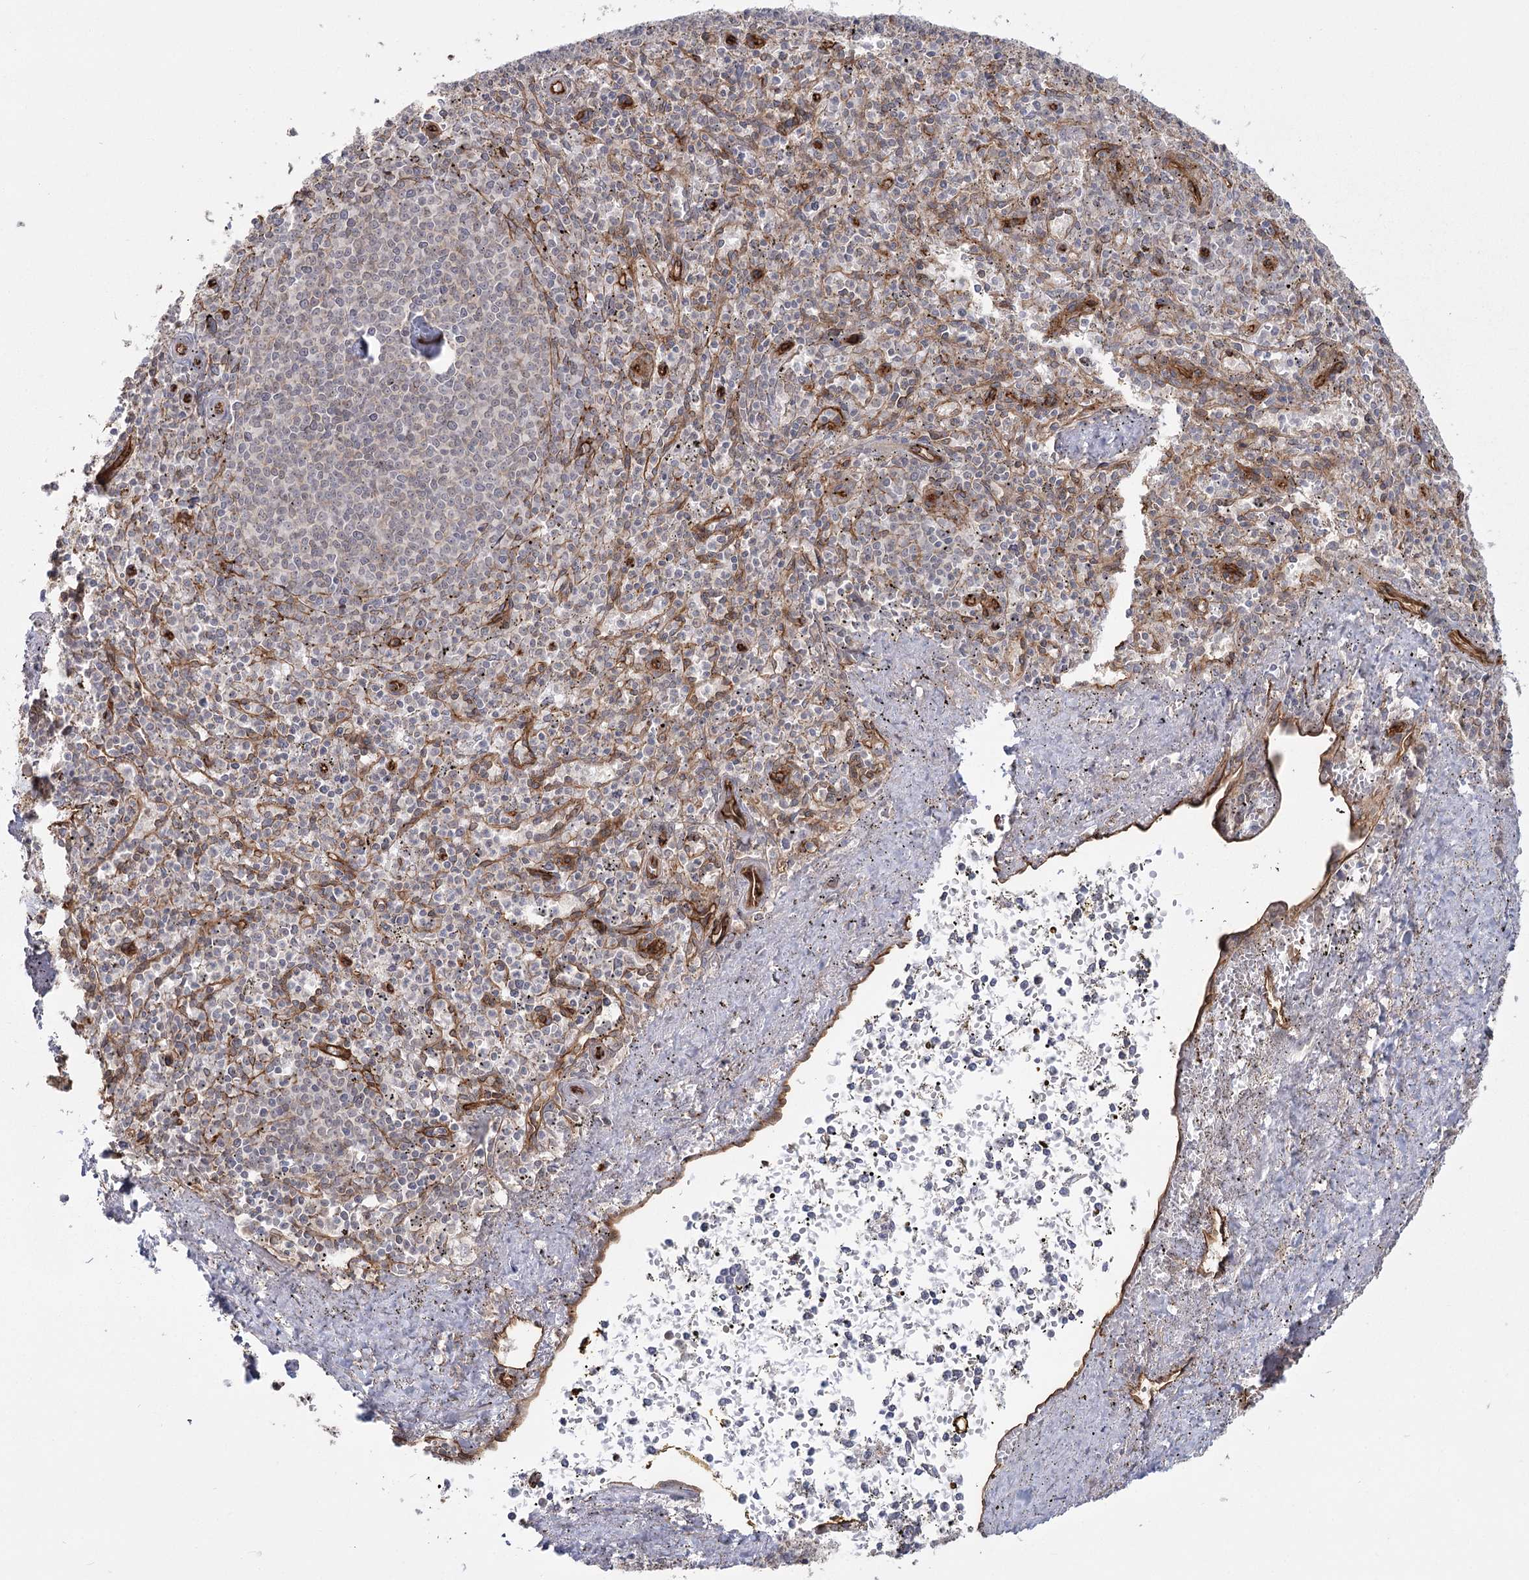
{"staining": {"intensity": "negative", "quantity": "none", "location": "none"}, "tissue": "spleen", "cell_type": "Cells in red pulp", "image_type": "normal", "snomed": [{"axis": "morphology", "description": "Normal tissue, NOS"}, {"axis": "topography", "description": "Spleen"}], "caption": "Immunohistochemistry (IHC) of normal human spleen demonstrates no staining in cells in red pulp.", "gene": "RPP14", "patient": {"sex": "male", "age": 72}}